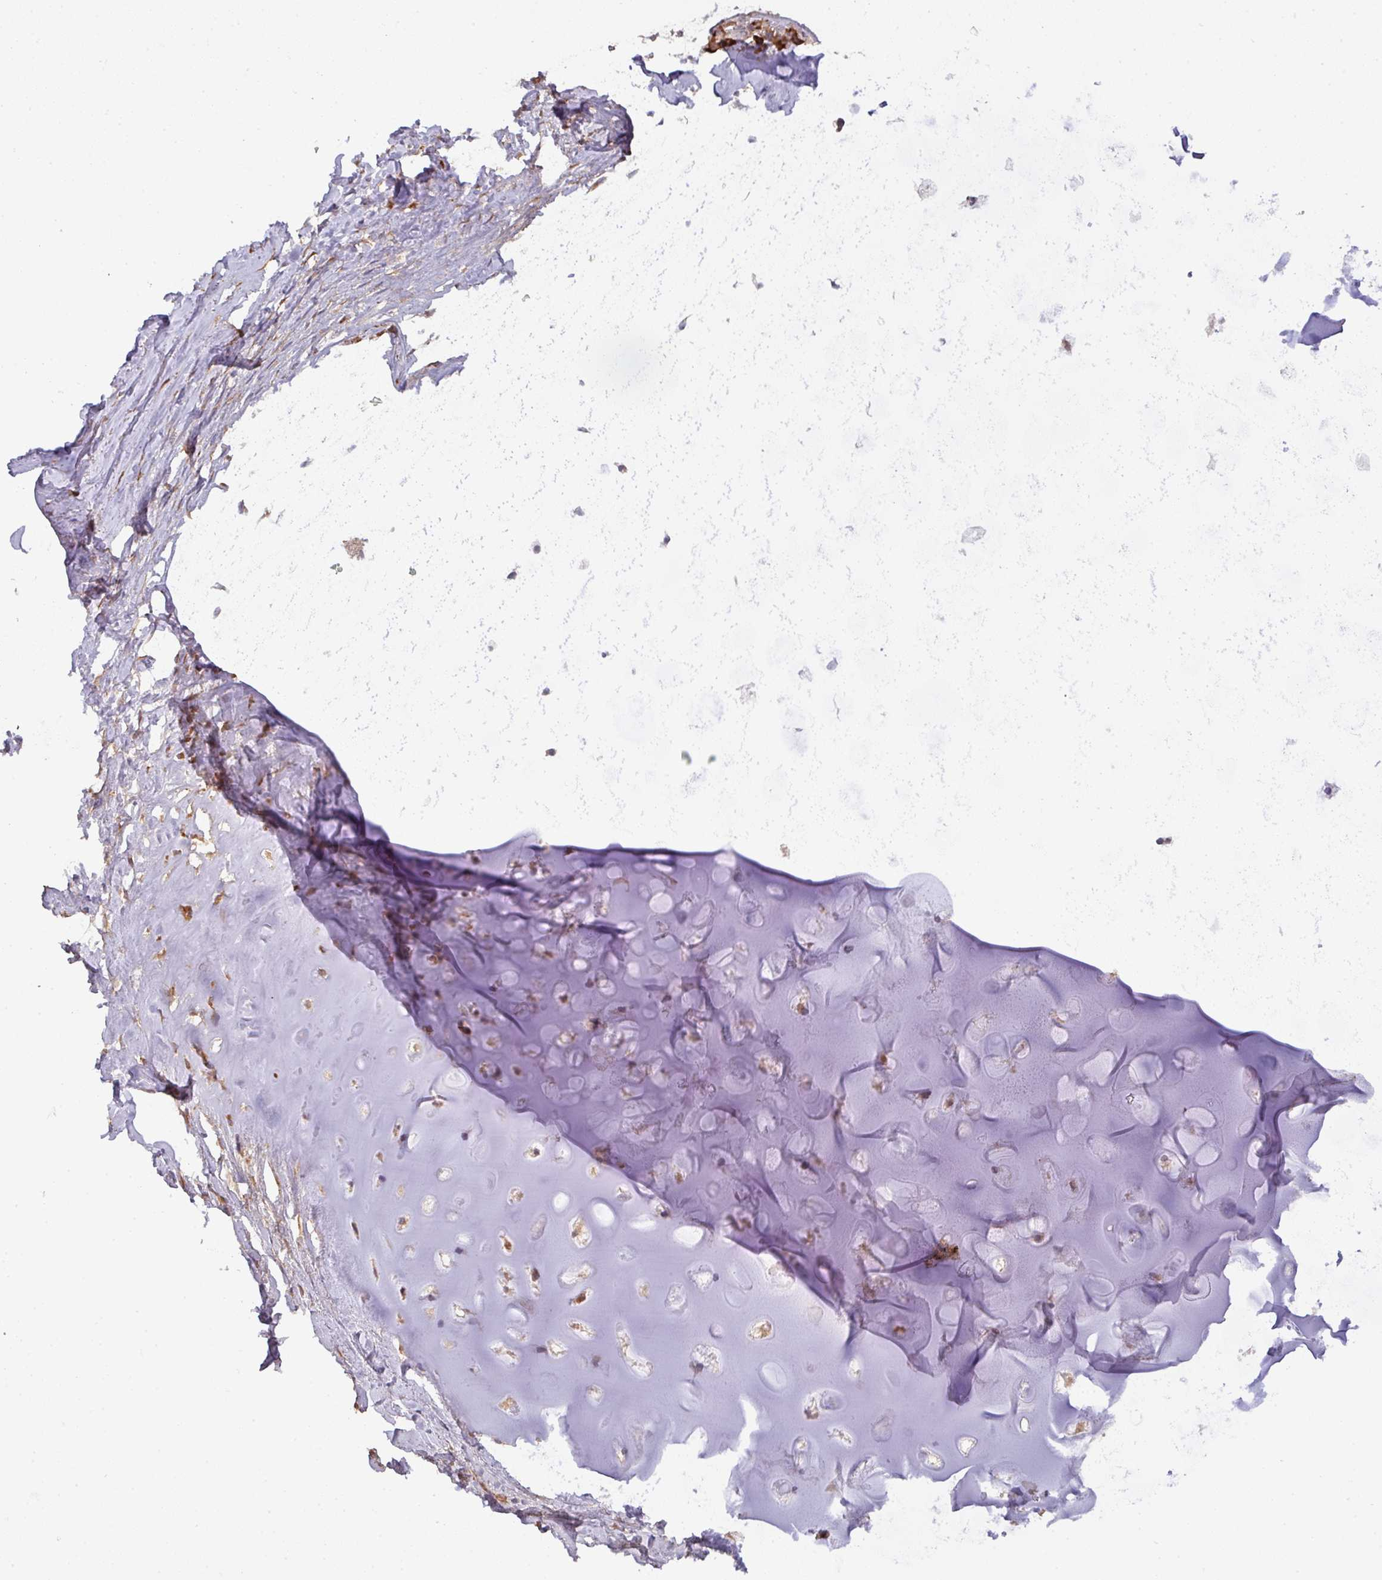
{"staining": {"intensity": "moderate", "quantity": ">75%", "location": "cytoplasmic/membranous"}, "tissue": "soft tissue", "cell_type": "Chondrocytes", "image_type": "normal", "snomed": [{"axis": "morphology", "description": "Normal tissue, NOS"}, {"axis": "topography", "description": "Cartilage tissue"}, {"axis": "topography", "description": "Bronchus"}], "caption": "Chondrocytes exhibit medium levels of moderate cytoplasmic/membranous positivity in approximately >75% of cells in benign human soft tissue. The staining was performed using DAB, with brown indicating positive protein expression. Nuclei are stained blue with hematoxylin.", "gene": "GALP", "patient": {"sex": "male", "age": 56}}